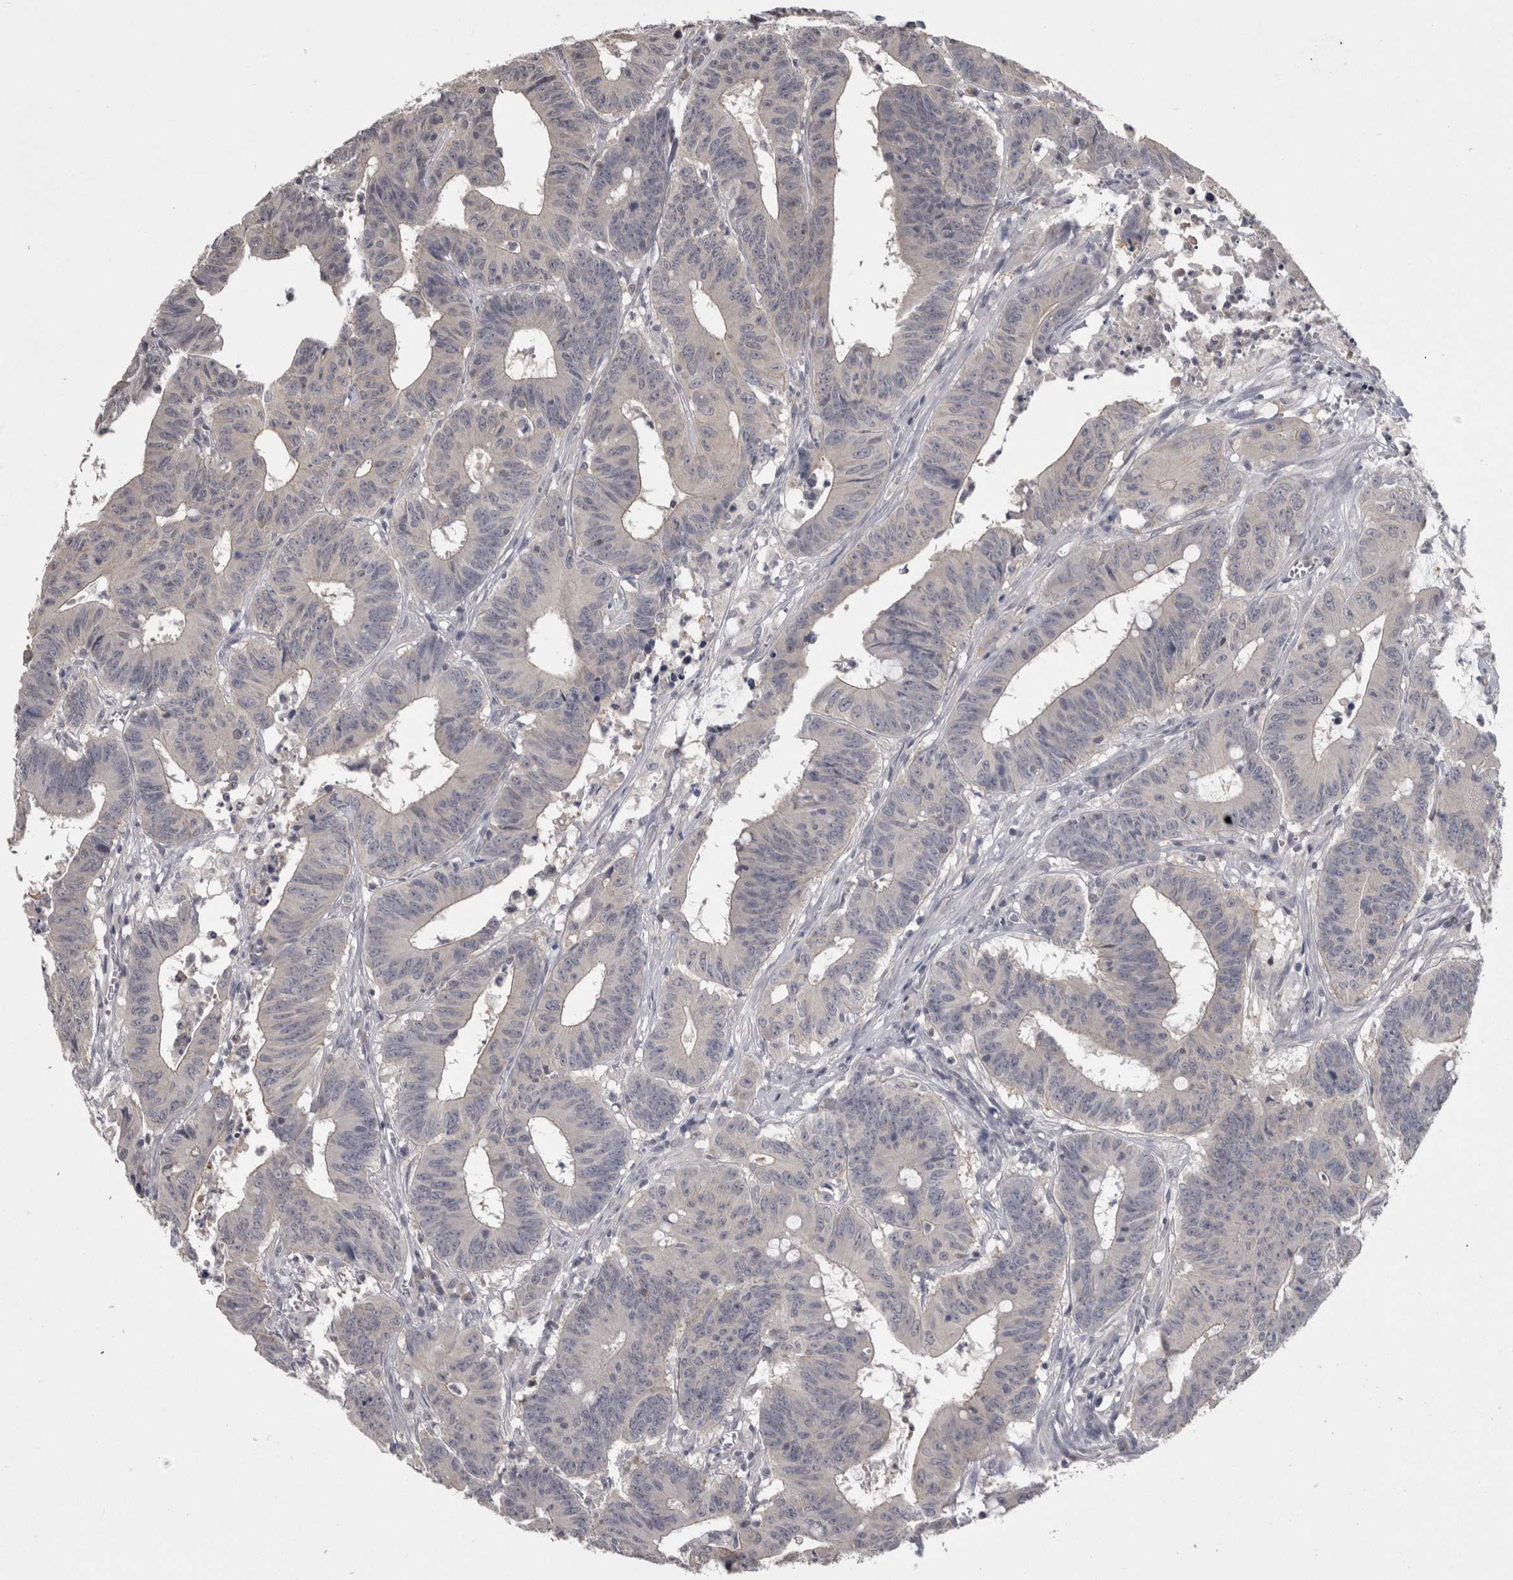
{"staining": {"intensity": "negative", "quantity": "none", "location": "none"}, "tissue": "colorectal cancer", "cell_type": "Tumor cells", "image_type": "cancer", "snomed": [{"axis": "morphology", "description": "Adenocarcinoma, NOS"}, {"axis": "topography", "description": "Colon"}], "caption": "IHC image of colorectal cancer (adenocarcinoma) stained for a protein (brown), which exhibits no positivity in tumor cells.", "gene": "PON3", "patient": {"sex": "male", "age": 45}}